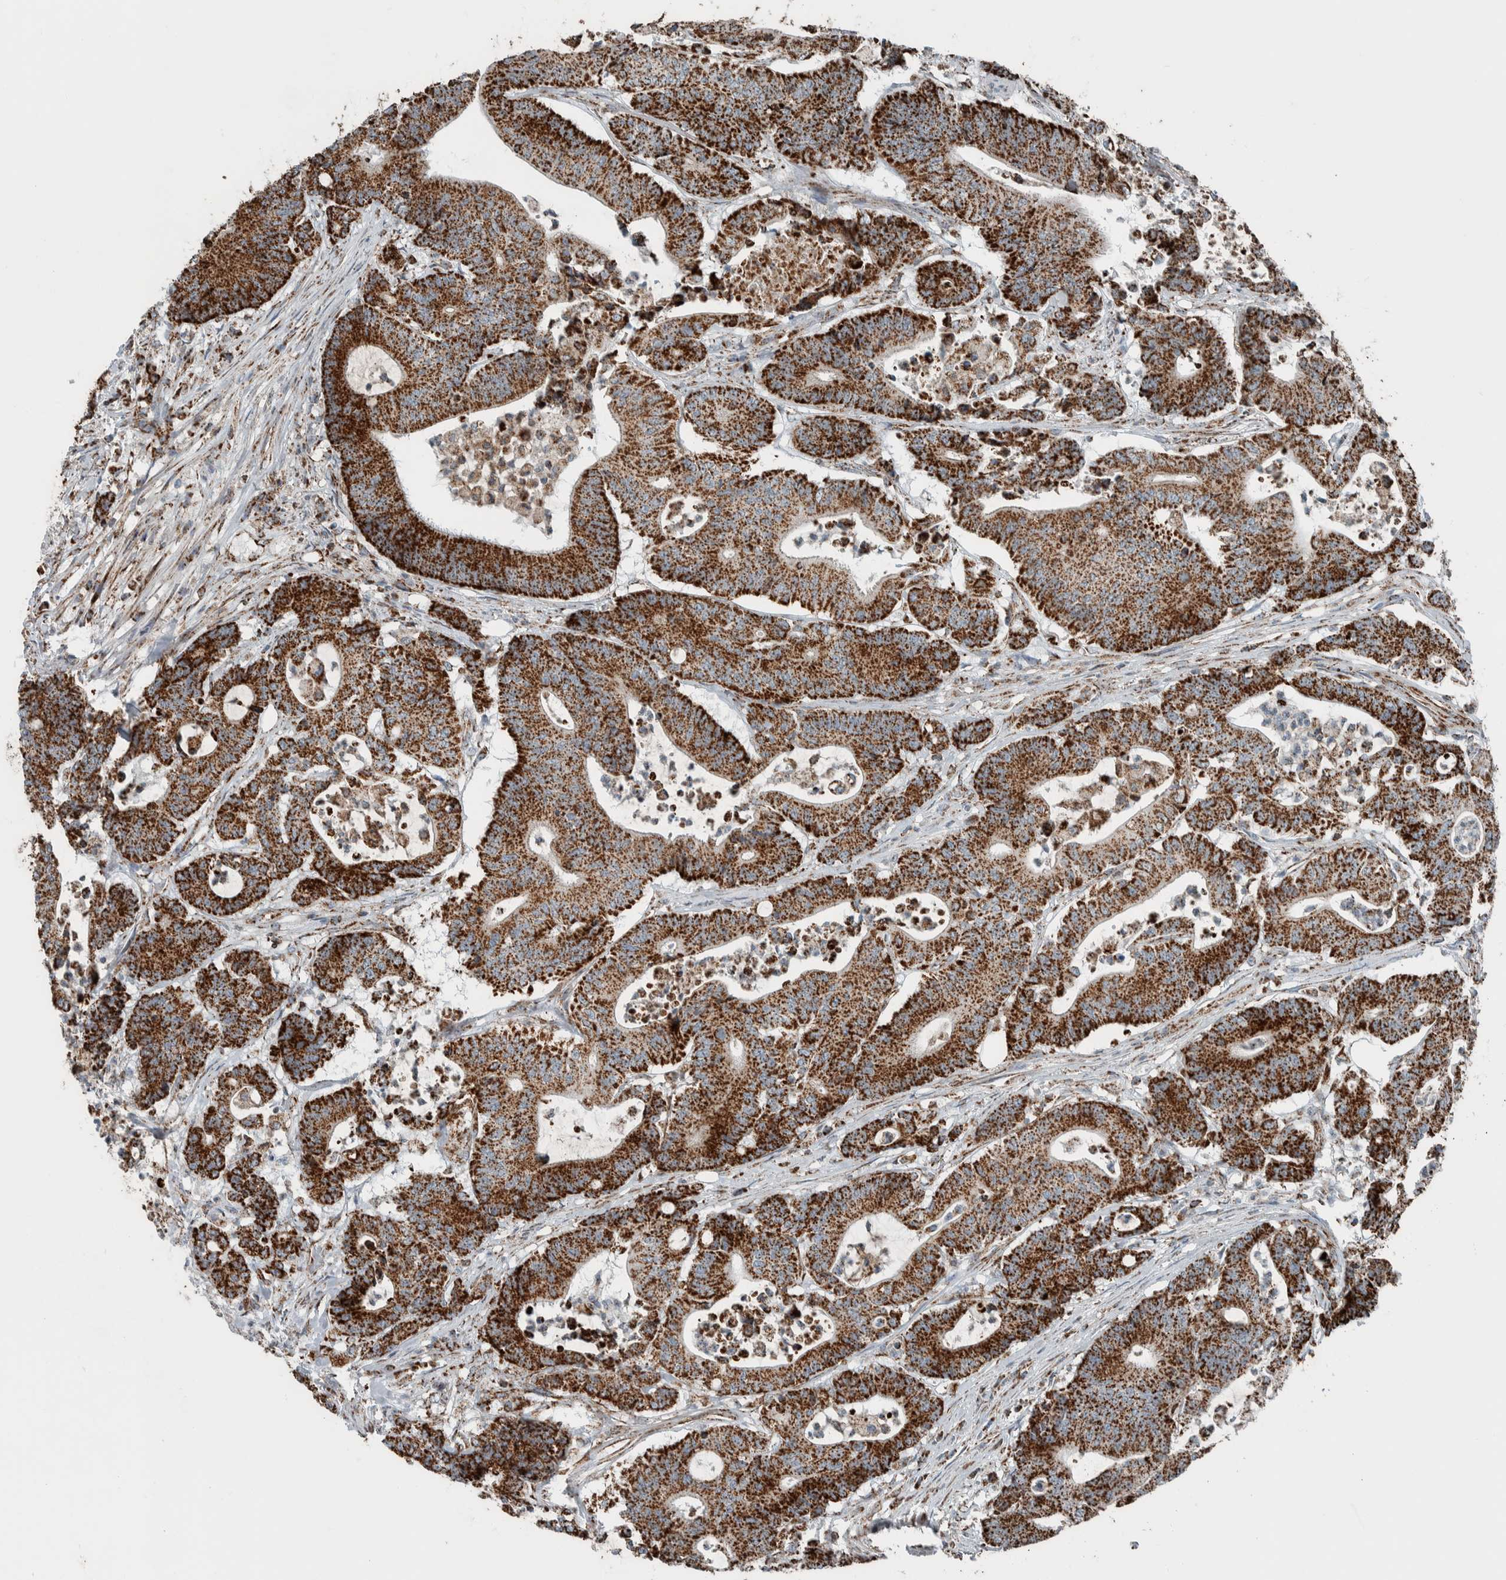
{"staining": {"intensity": "strong", "quantity": ">75%", "location": "cytoplasmic/membranous"}, "tissue": "colorectal cancer", "cell_type": "Tumor cells", "image_type": "cancer", "snomed": [{"axis": "morphology", "description": "Adenocarcinoma, NOS"}, {"axis": "topography", "description": "Colon"}], "caption": "A photomicrograph showing strong cytoplasmic/membranous positivity in approximately >75% of tumor cells in colorectal adenocarcinoma, as visualized by brown immunohistochemical staining.", "gene": "CNTROB", "patient": {"sex": "female", "age": 84}}